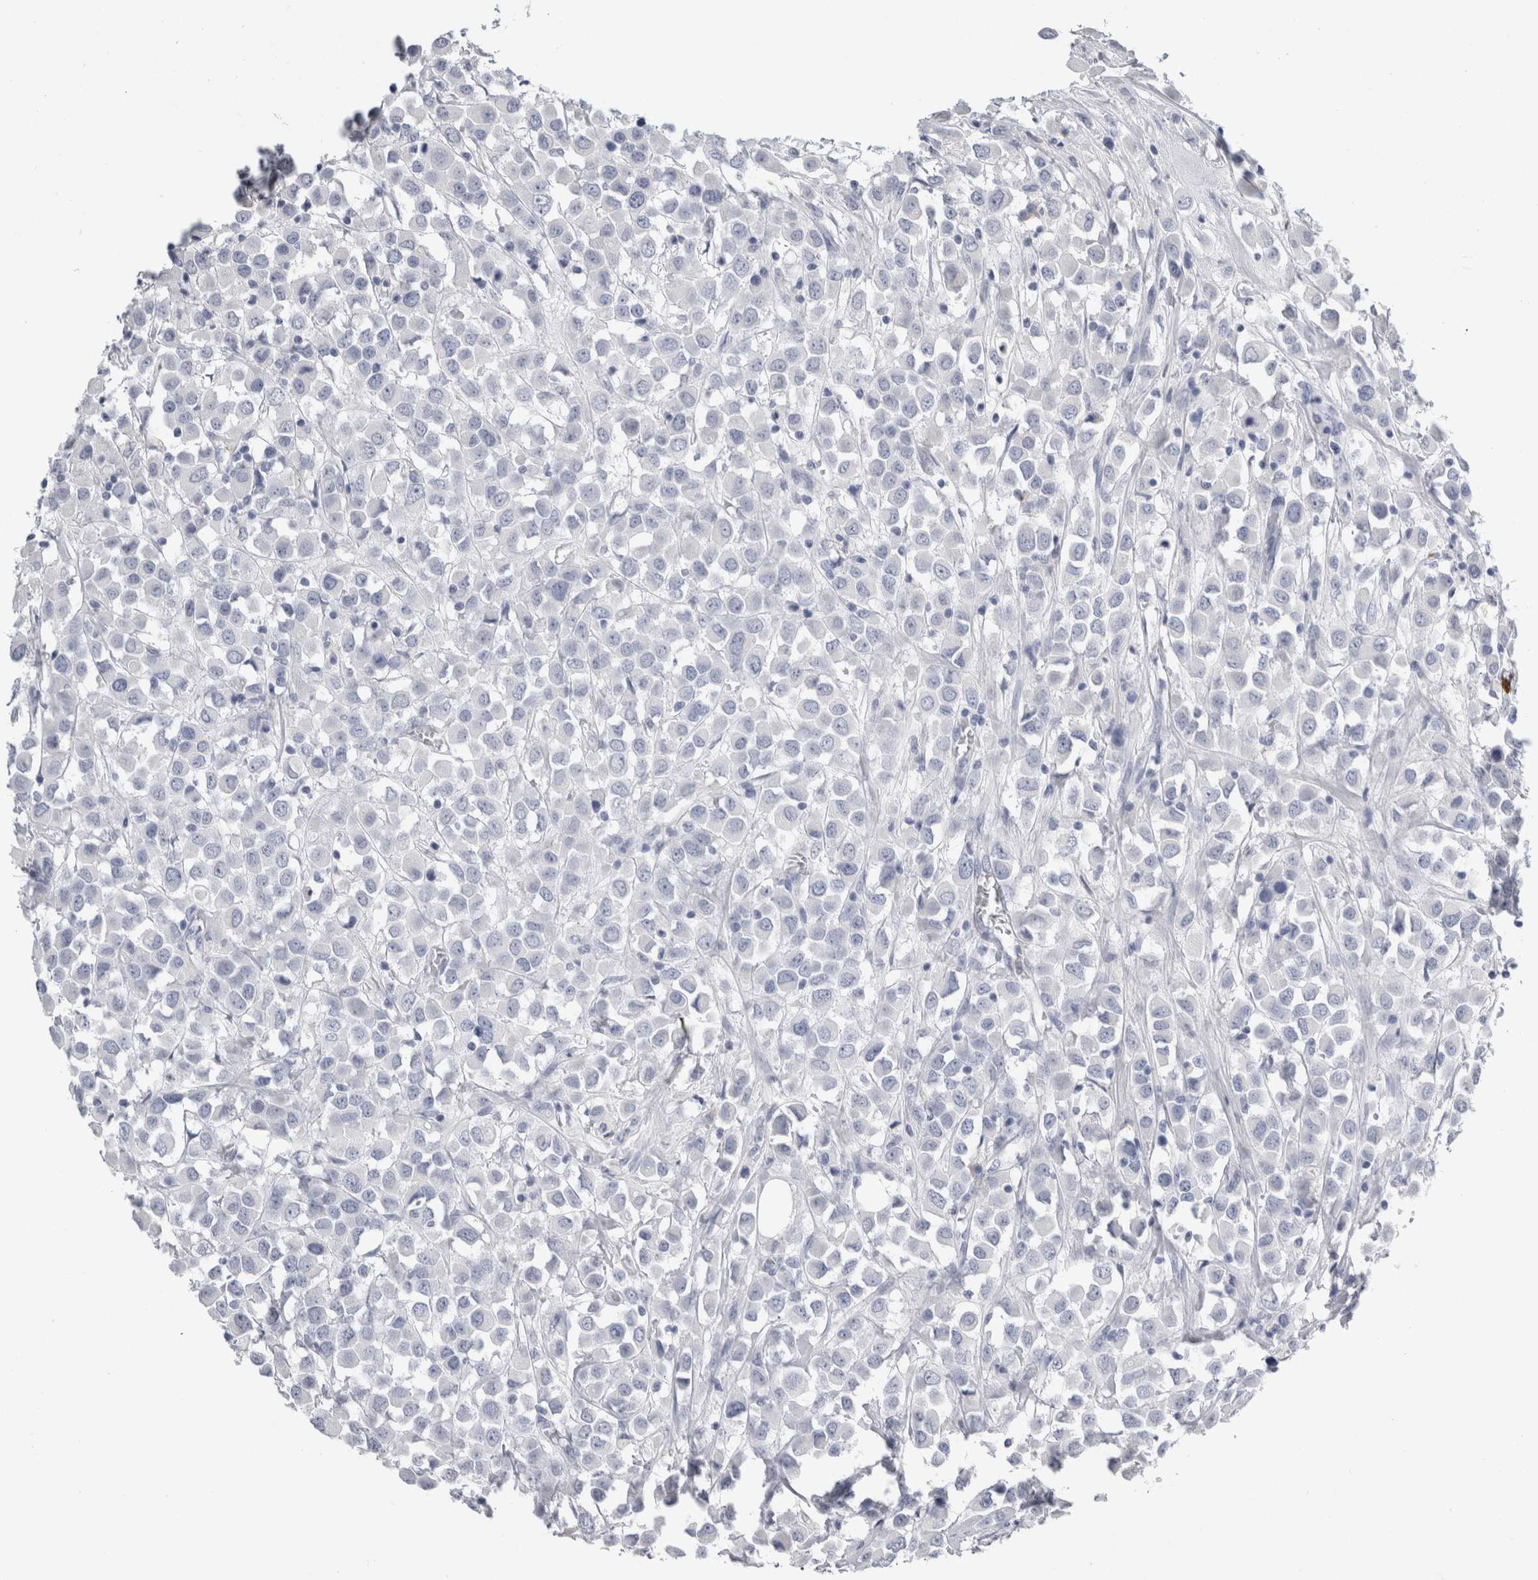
{"staining": {"intensity": "negative", "quantity": "none", "location": "none"}, "tissue": "breast cancer", "cell_type": "Tumor cells", "image_type": "cancer", "snomed": [{"axis": "morphology", "description": "Duct carcinoma"}, {"axis": "topography", "description": "Breast"}], "caption": "Immunohistochemistry of human breast cancer (invasive ductal carcinoma) exhibits no expression in tumor cells.", "gene": "S100A12", "patient": {"sex": "female", "age": 61}}